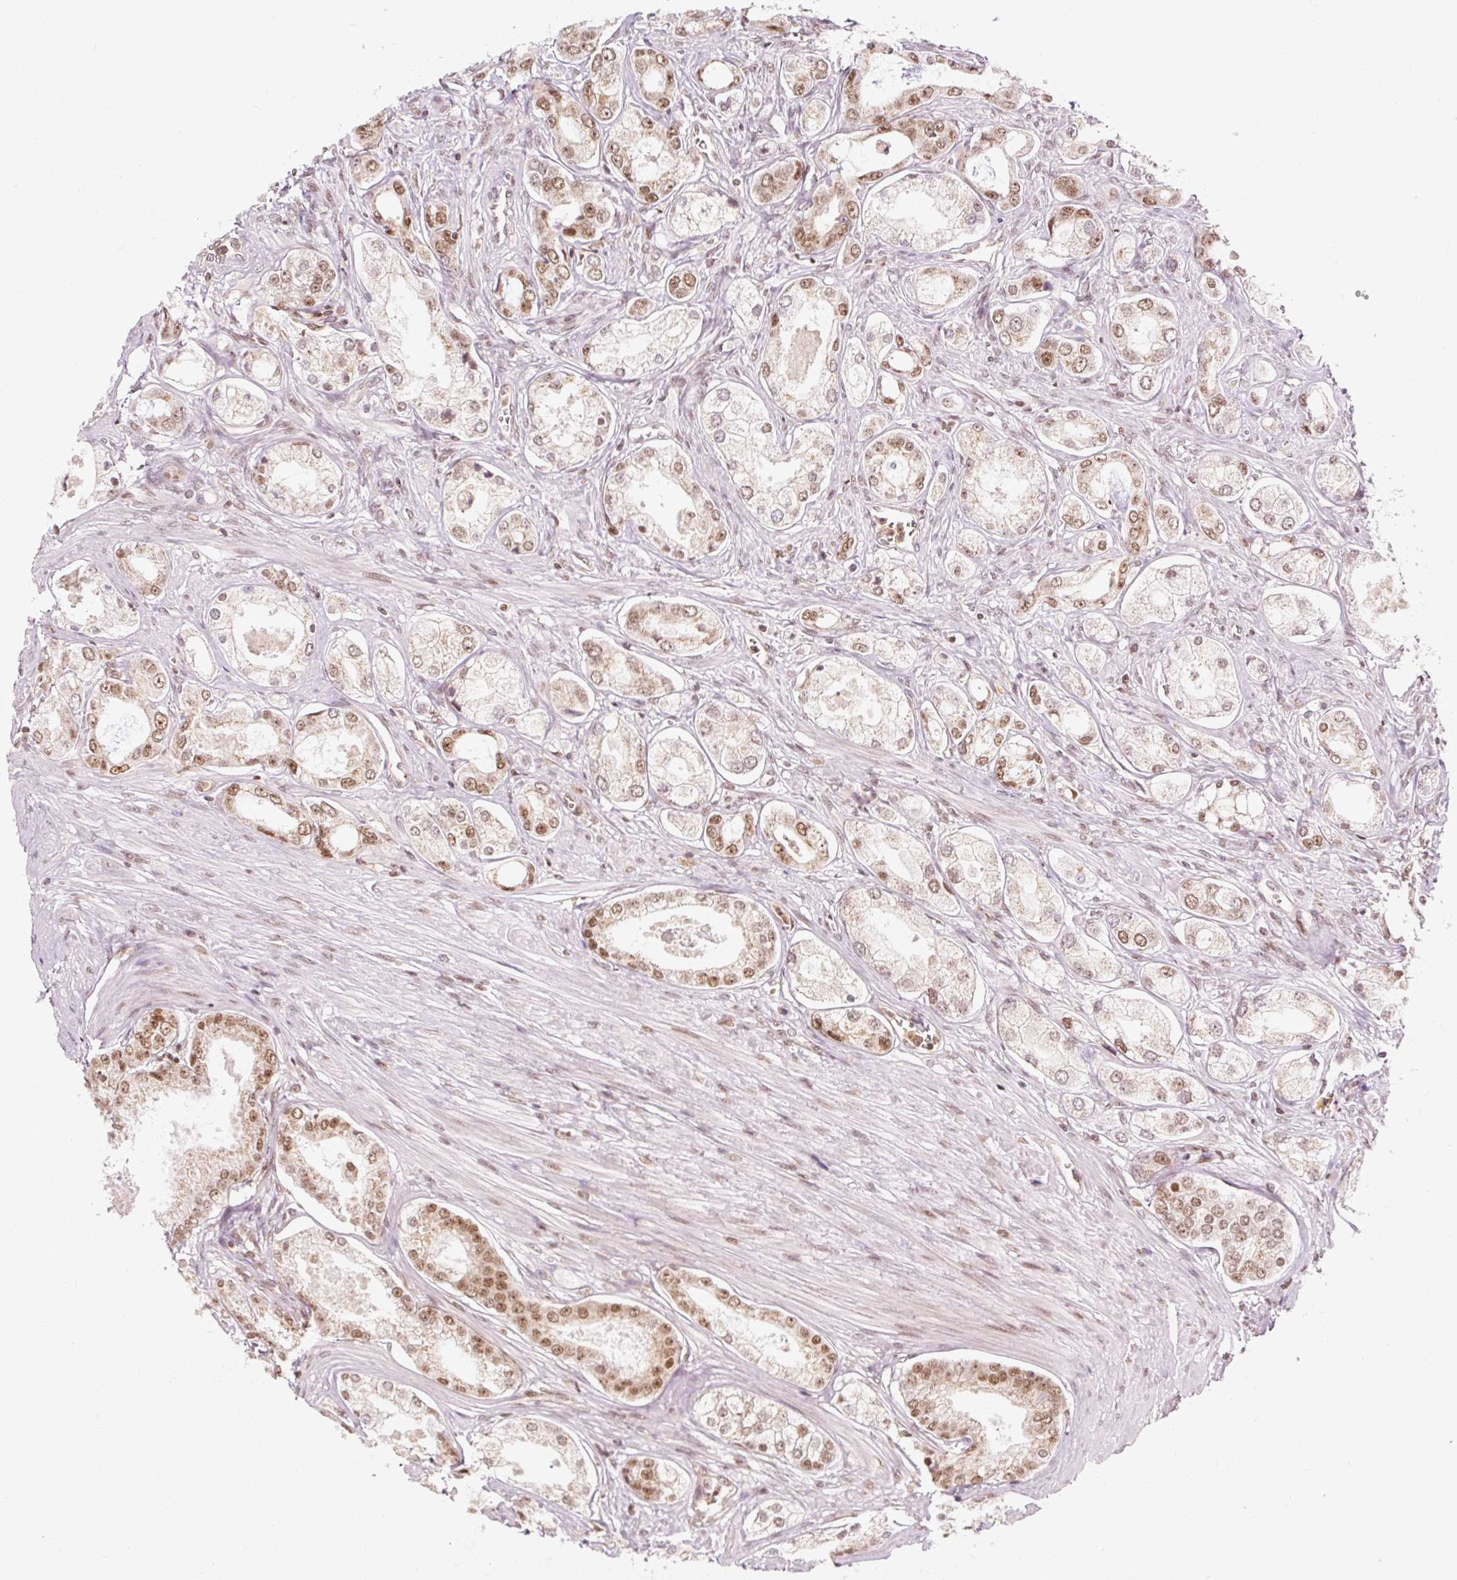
{"staining": {"intensity": "moderate", "quantity": ">75%", "location": "nuclear"}, "tissue": "prostate cancer", "cell_type": "Tumor cells", "image_type": "cancer", "snomed": [{"axis": "morphology", "description": "Adenocarcinoma, Low grade"}, {"axis": "topography", "description": "Prostate"}], "caption": "A high-resolution image shows IHC staining of prostate cancer (adenocarcinoma (low-grade)), which demonstrates moderate nuclear expression in approximately >75% of tumor cells.", "gene": "CSTF1", "patient": {"sex": "male", "age": 68}}